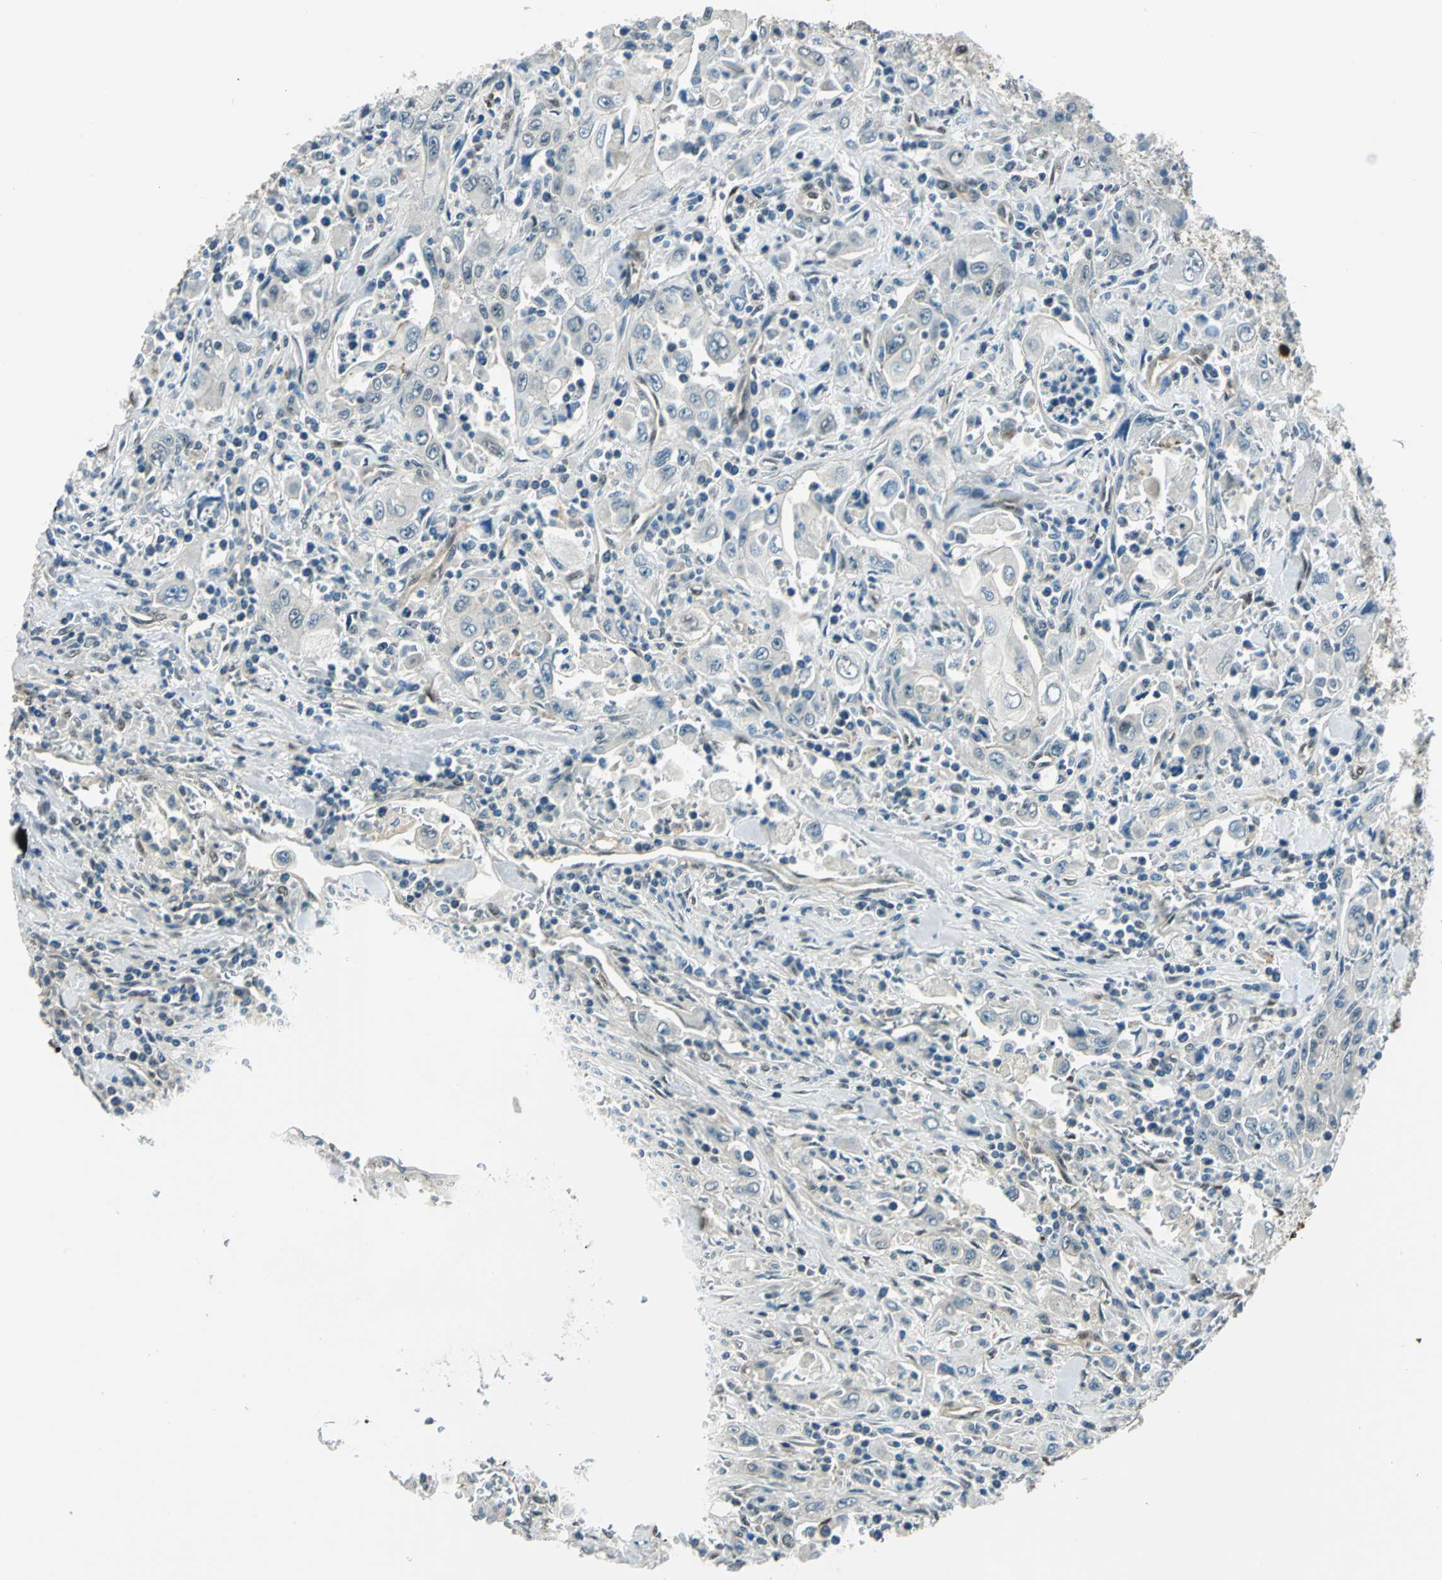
{"staining": {"intensity": "weak", "quantity": "<25%", "location": "cytoplasmic/membranous,nuclear"}, "tissue": "pancreatic cancer", "cell_type": "Tumor cells", "image_type": "cancer", "snomed": [{"axis": "morphology", "description": "Adenocarcinoma, NOS"}, {"axis": "topography", "description": "Pancreas"}], "caption": "High power microscopy micrograph of an IHC photomicrograph of pancreatic cancer (adenocarcinoma), revealing no significant positivity in tumor cells.", "gene": "NFIA", "patient": {"sex": "male", "age": 70}}